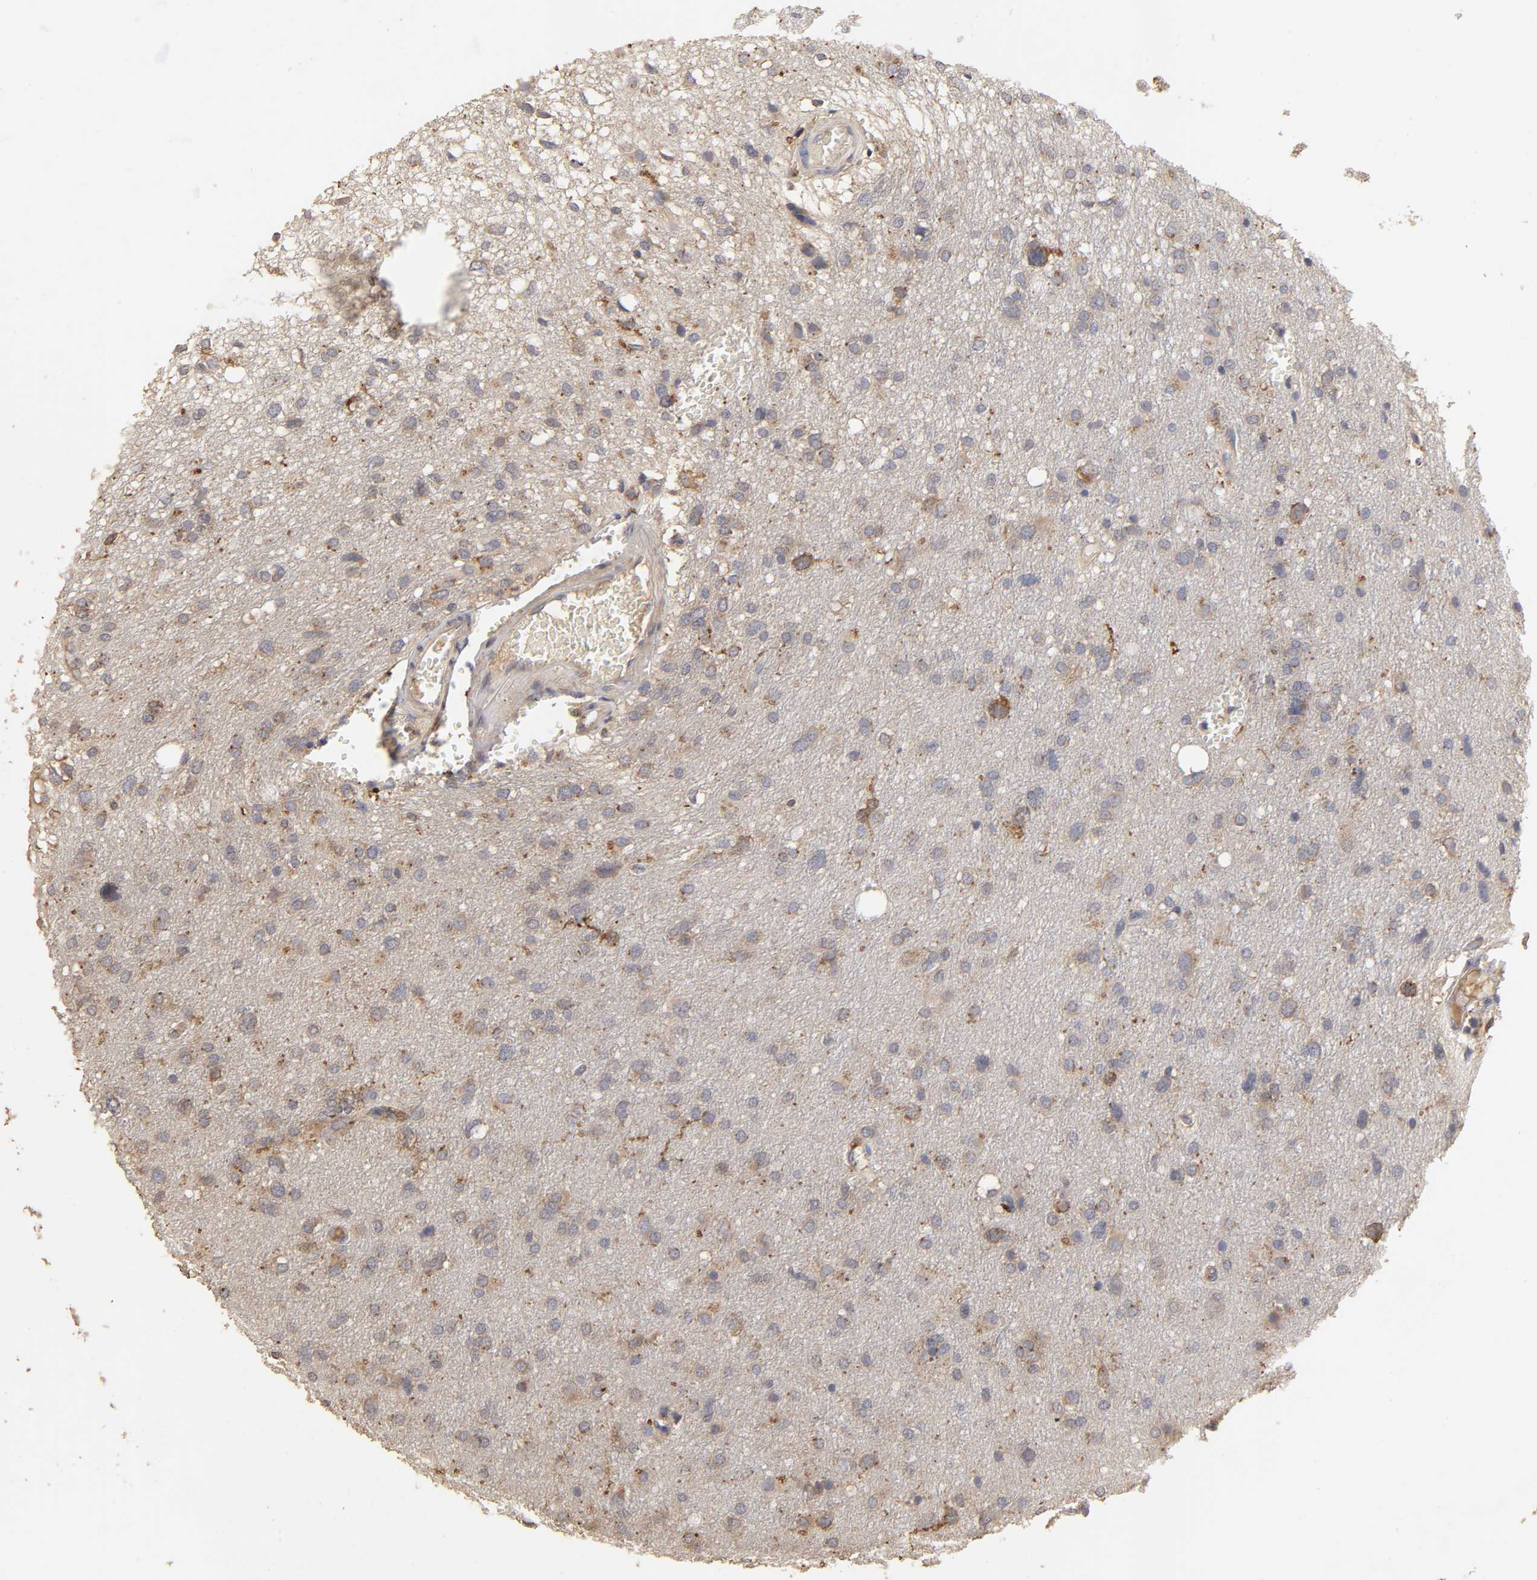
{"staining": {"intensity": "moderate", "quantity": "<25%", "location": "cytoplasmic/membranous"}, "tissue": "glioma", "cell_type": "Tumor cells", "image_type": "cancer", "snomed": [{"axis": "morphology", "description": "Glioma, malignant, High grade"}, {"axis": "topography", "description": "Brain"}], "caption": "The image exhibits staining of glioma, revealing moderate cytoplasmic/membranous protein positivity (brown color) within tumor cells.", "gene": "EIF4G2", "patient": {"sex": "female", "age": 59}}